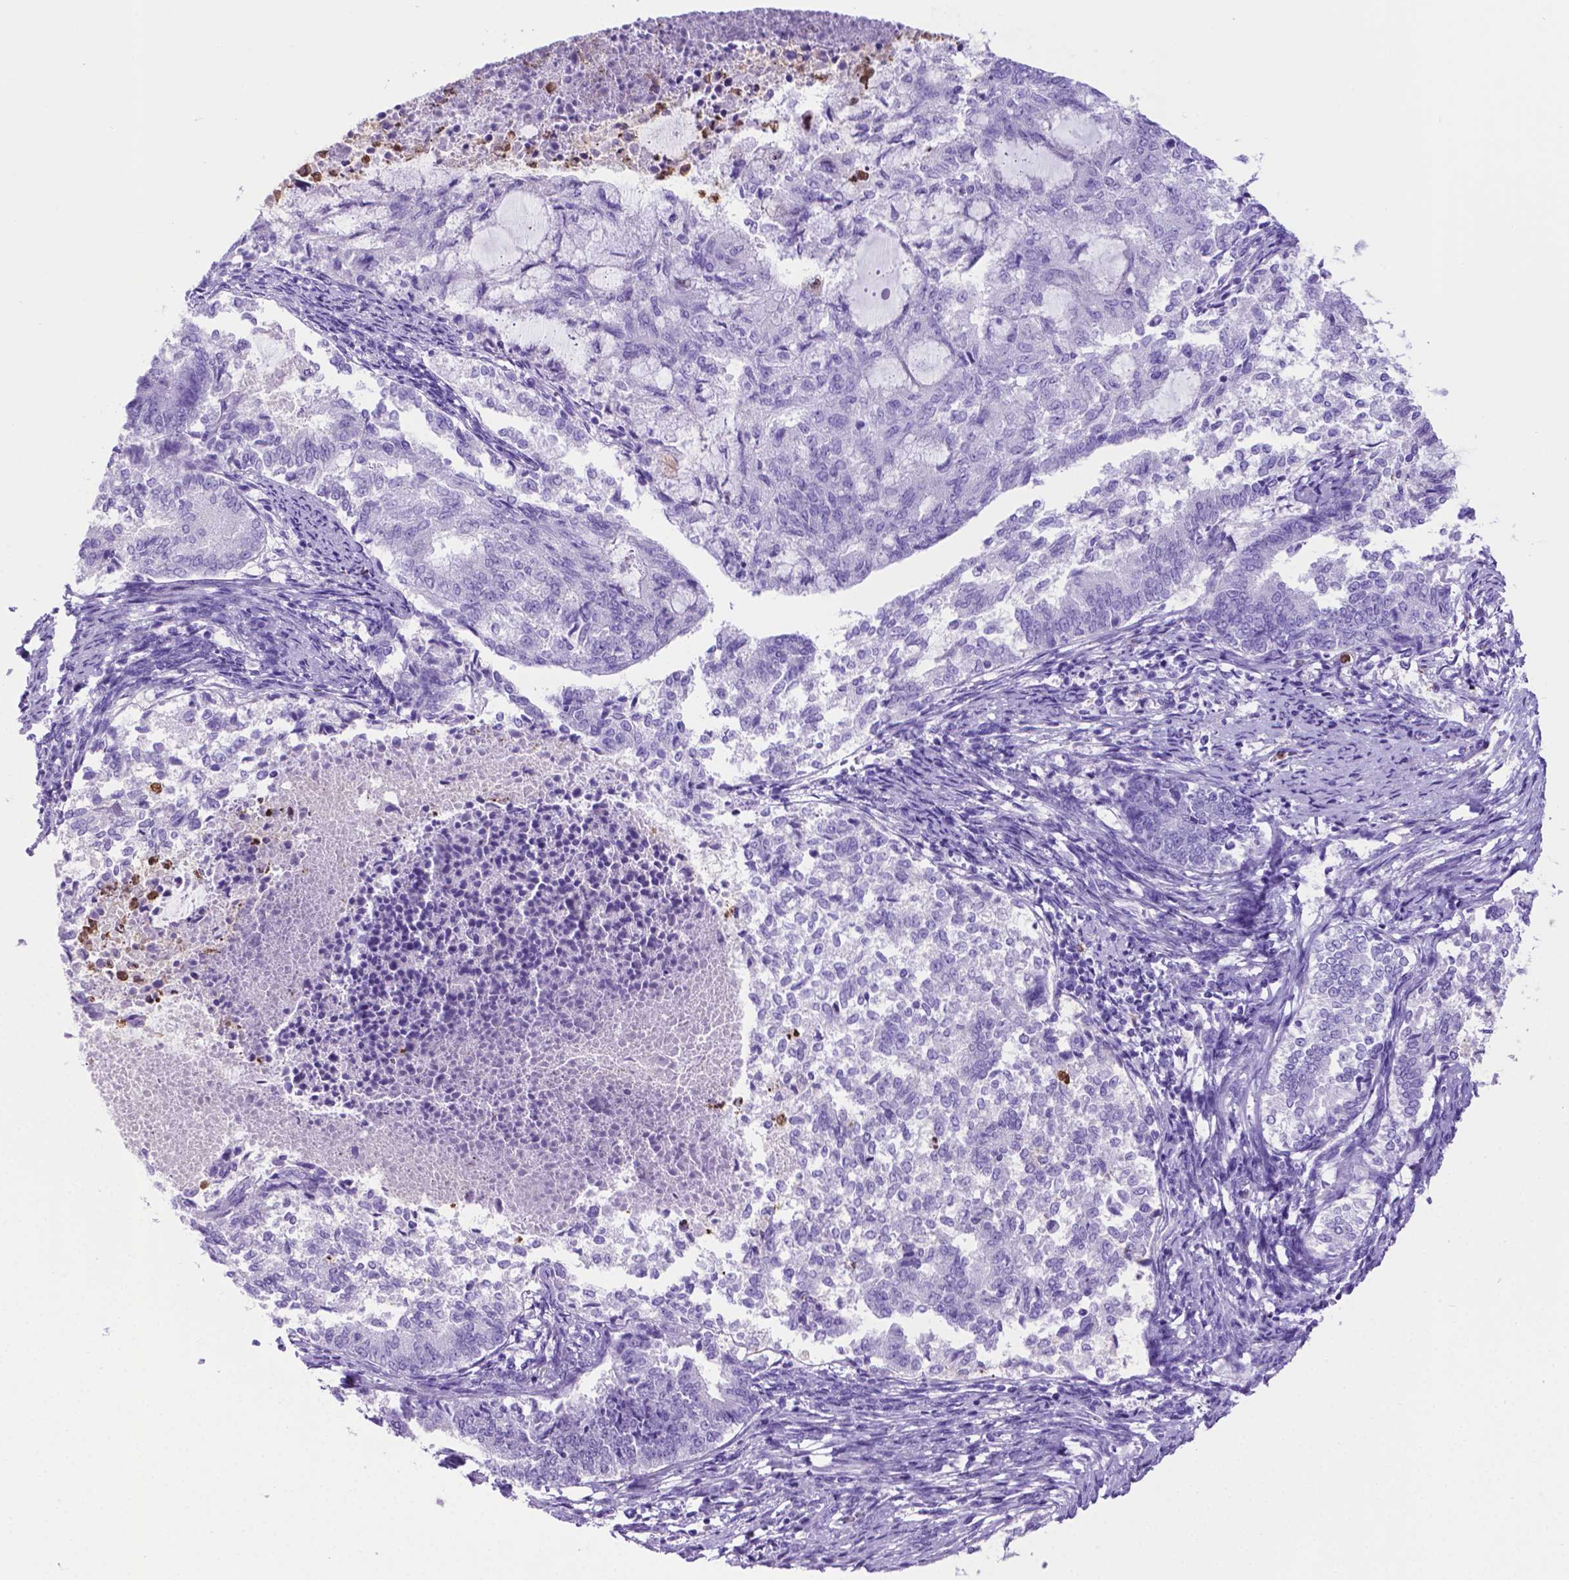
{"staining": {"intensity": "negative", "quantity": "none", "location": "none"}, "tissue": "endometrial cancer", "cell_type": "Tumor cells", "image_type": "cancer", "snomed": [{"axis": "morphology", "description": "Adenocarcinoma, NOS"}, {"axis": "topography", "description": "Endometrium"}], "caption": "Immunohistochemical staining of human endometrial adenocarcinoma shows no significant staining in tumor cells.", "gene": "LZTR1", "patient": {"sex": "female", "age": 65}}